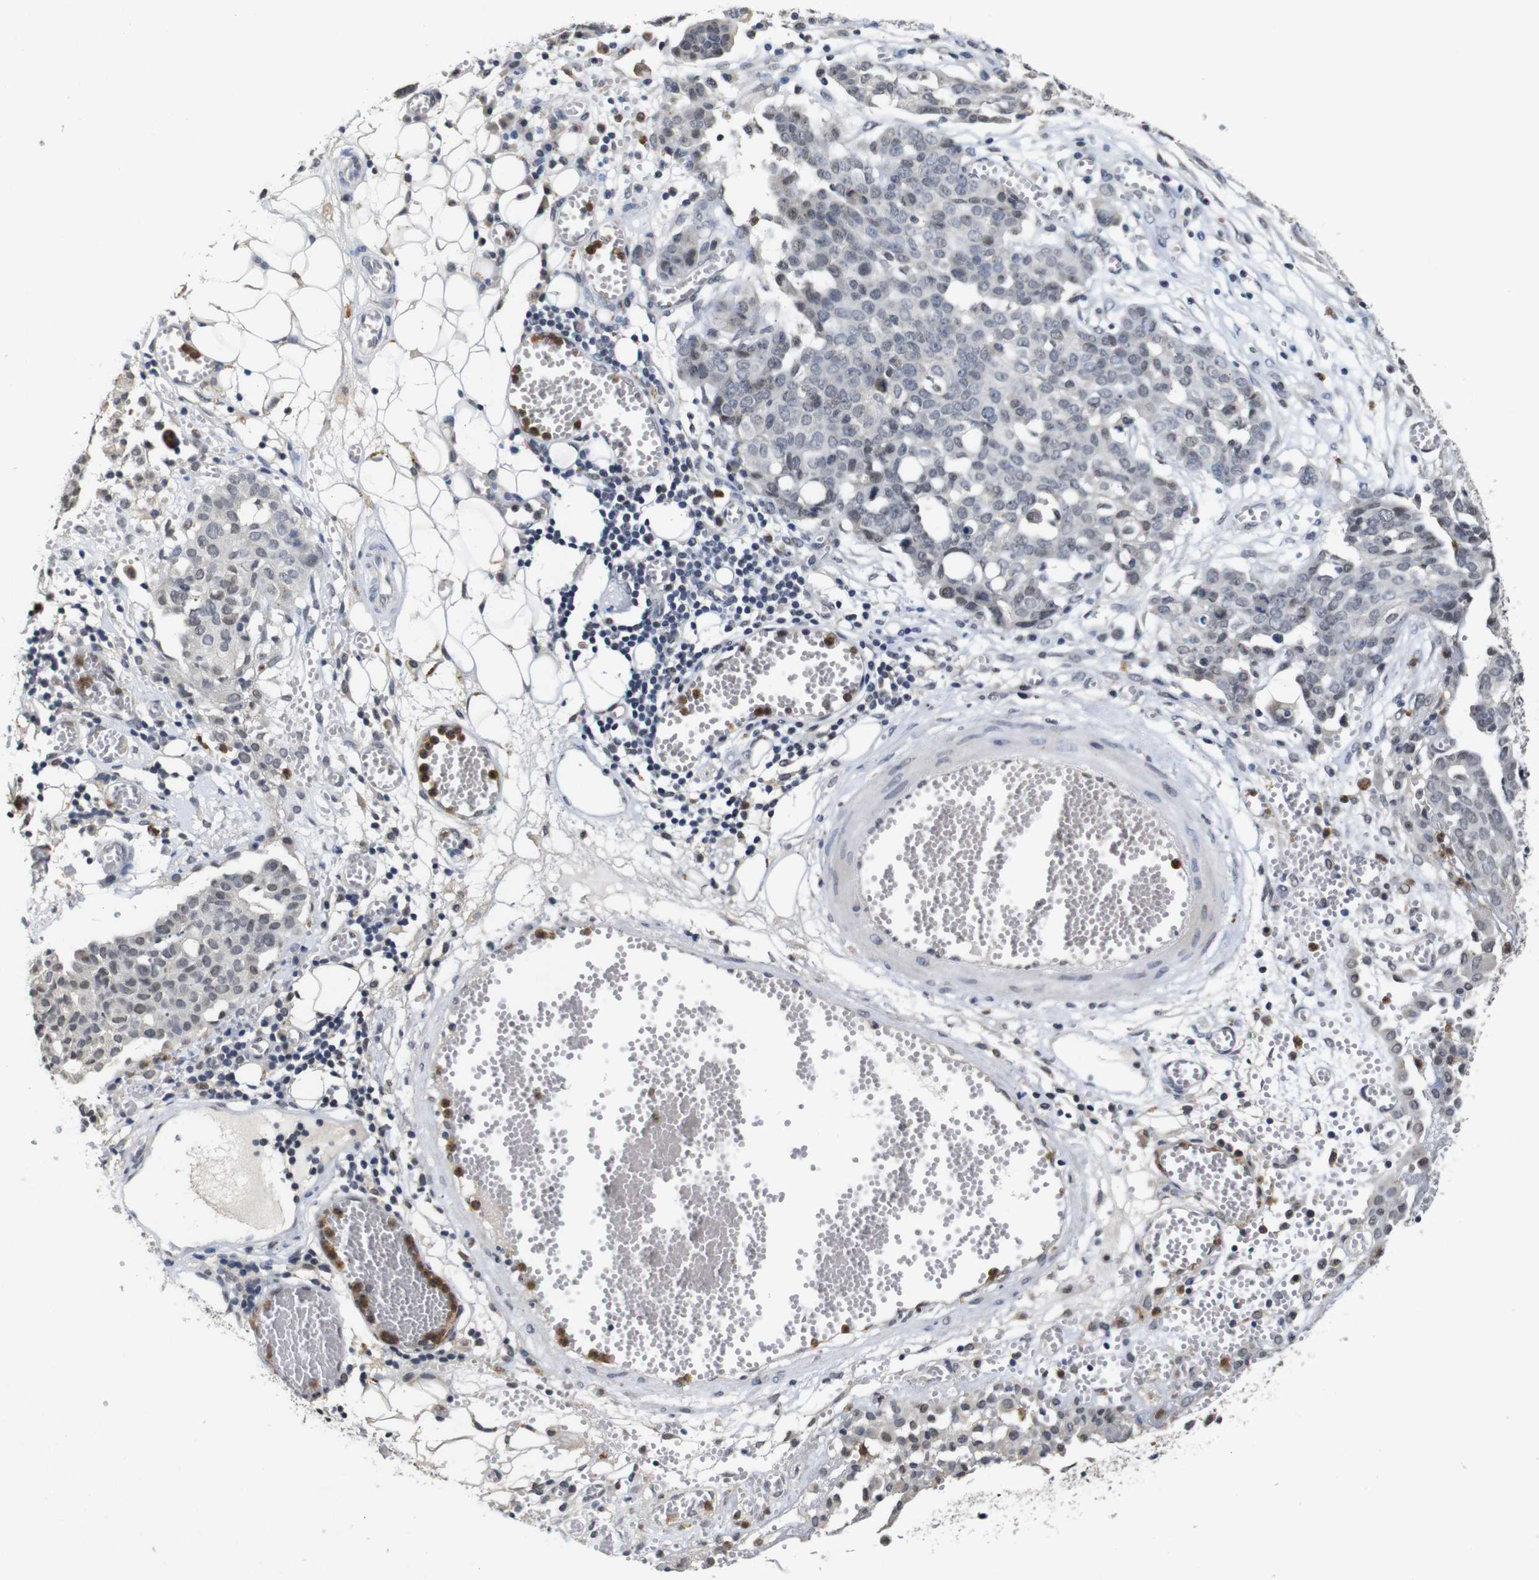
{"staining": {"intensity": "negative", "quantity": "none", "location": "none"}, "tissue": "ovarian cancer", "cell_type": "Tumor cells", "image_type": "cancer", "snomed": [{"axis": "morphology", "description": "Cystadenocarcinoma, serous, NOS"}, {"axis": "topography", "description": "Soft tissue"}, {"axis": "topography", "description": "Ovary"}], "caption": "There is no significant positivity in tumor cells of ovarian cancer (serous cystadenocarcinoma). (DAB (3,3'-diaminobenzidine) immunohistochemistry with hematoxylin counter stain).", "gene": "NTRK3", "patient": {"sex": "female", "age": 57}}